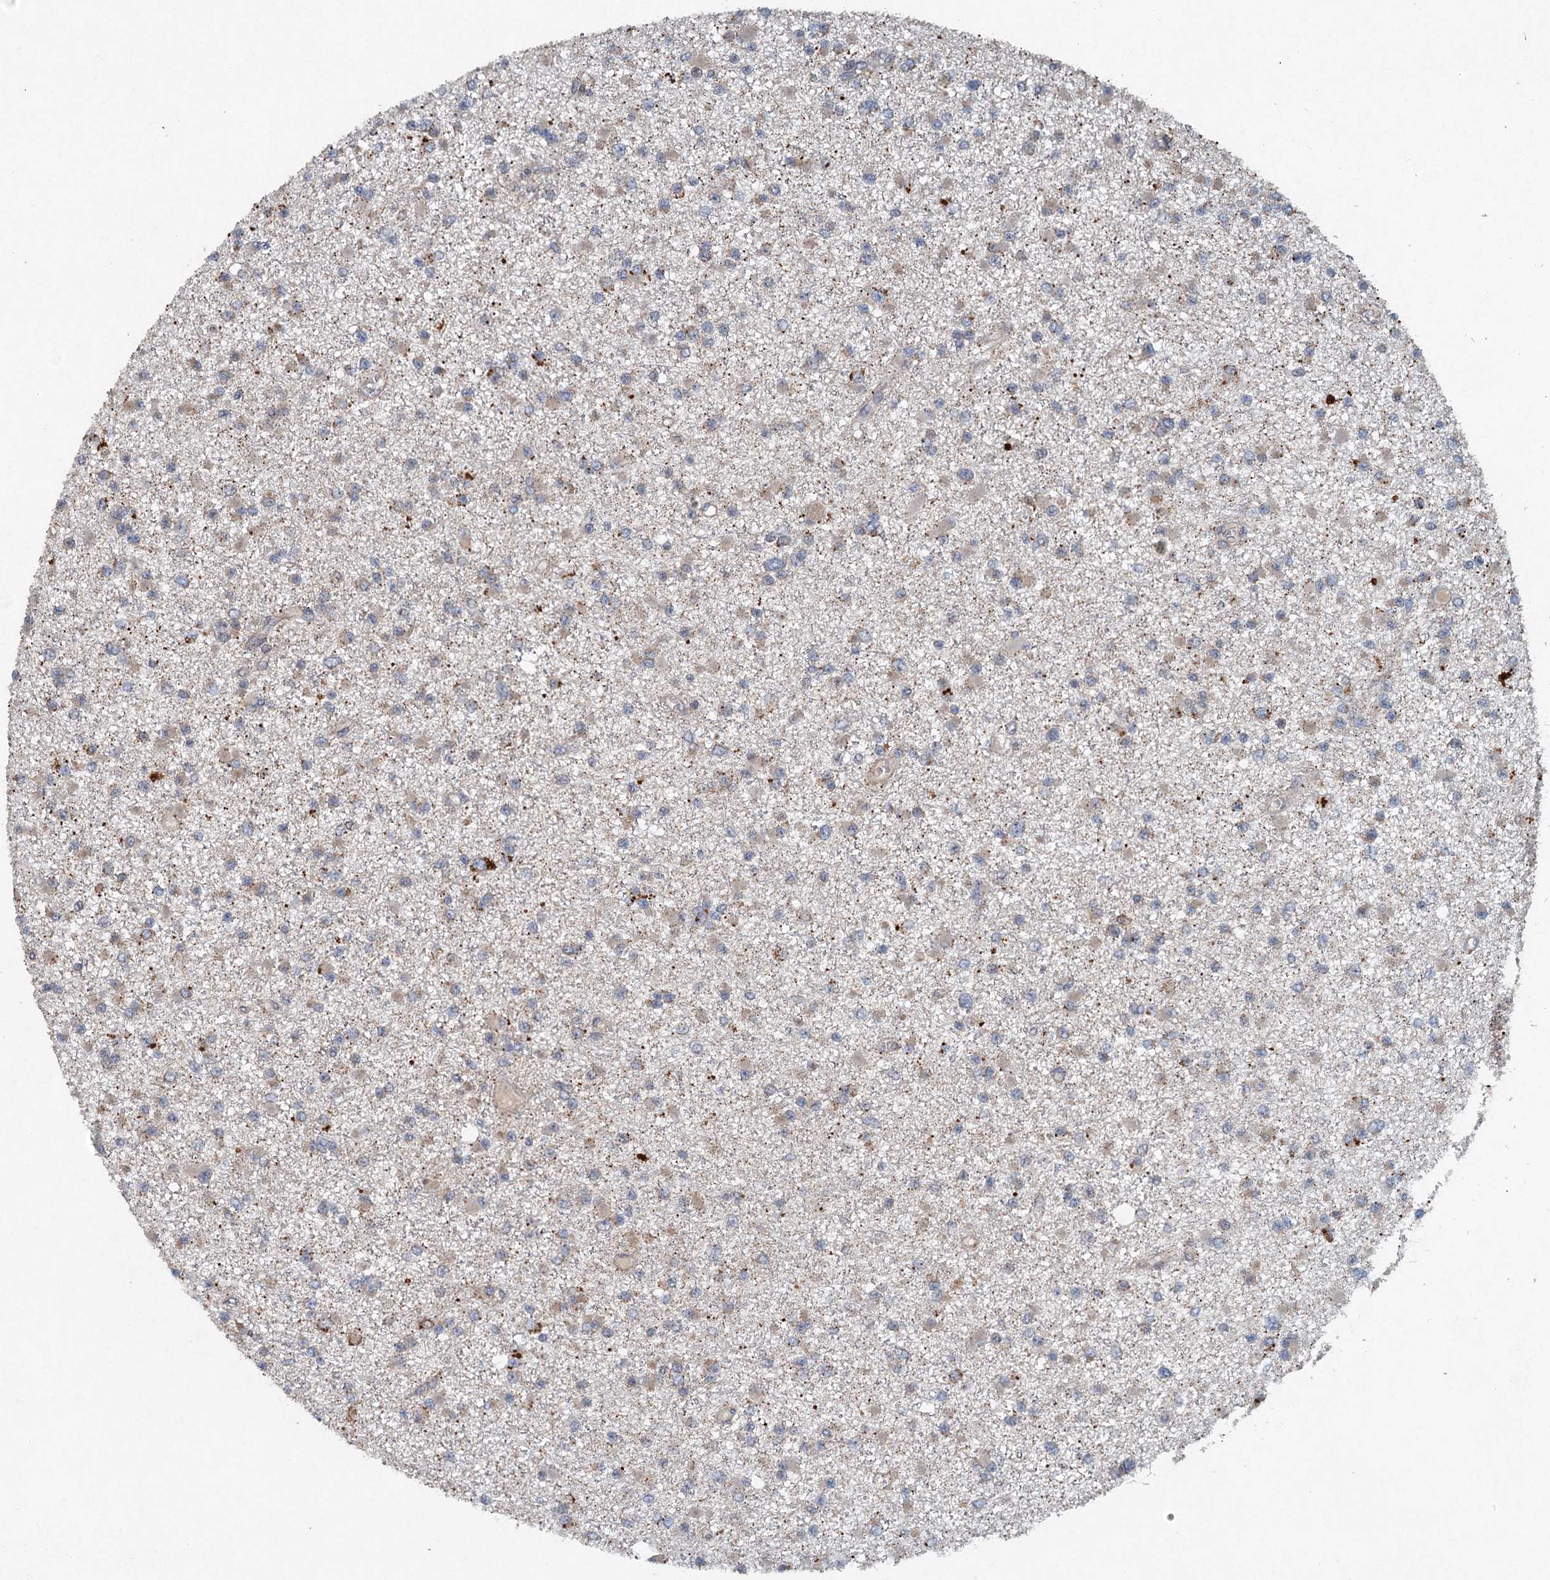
{"staining": {"intensity": "weak", "quantity": "<25%", "location": "cytoplasmic/membranous"}, "tissue": "glioma", "cell_type": "Tumor cells", "image_type": "cancer", "snomed": [{"axis": "morphology", "description": "Glioma, malignant, Low grade"}, {"axis": "topography", "description": "Brain"}], "caption": "High power microscopy image of an immunohistochemistry (IHC) image of glioma, revealing no significant positivity in tumor cells. (DAB immunohistochemistry visualized using brightfield microscopy, high magnification).", "gene": "SRPX2", "patient": {"sex": "female", "age": 22}}